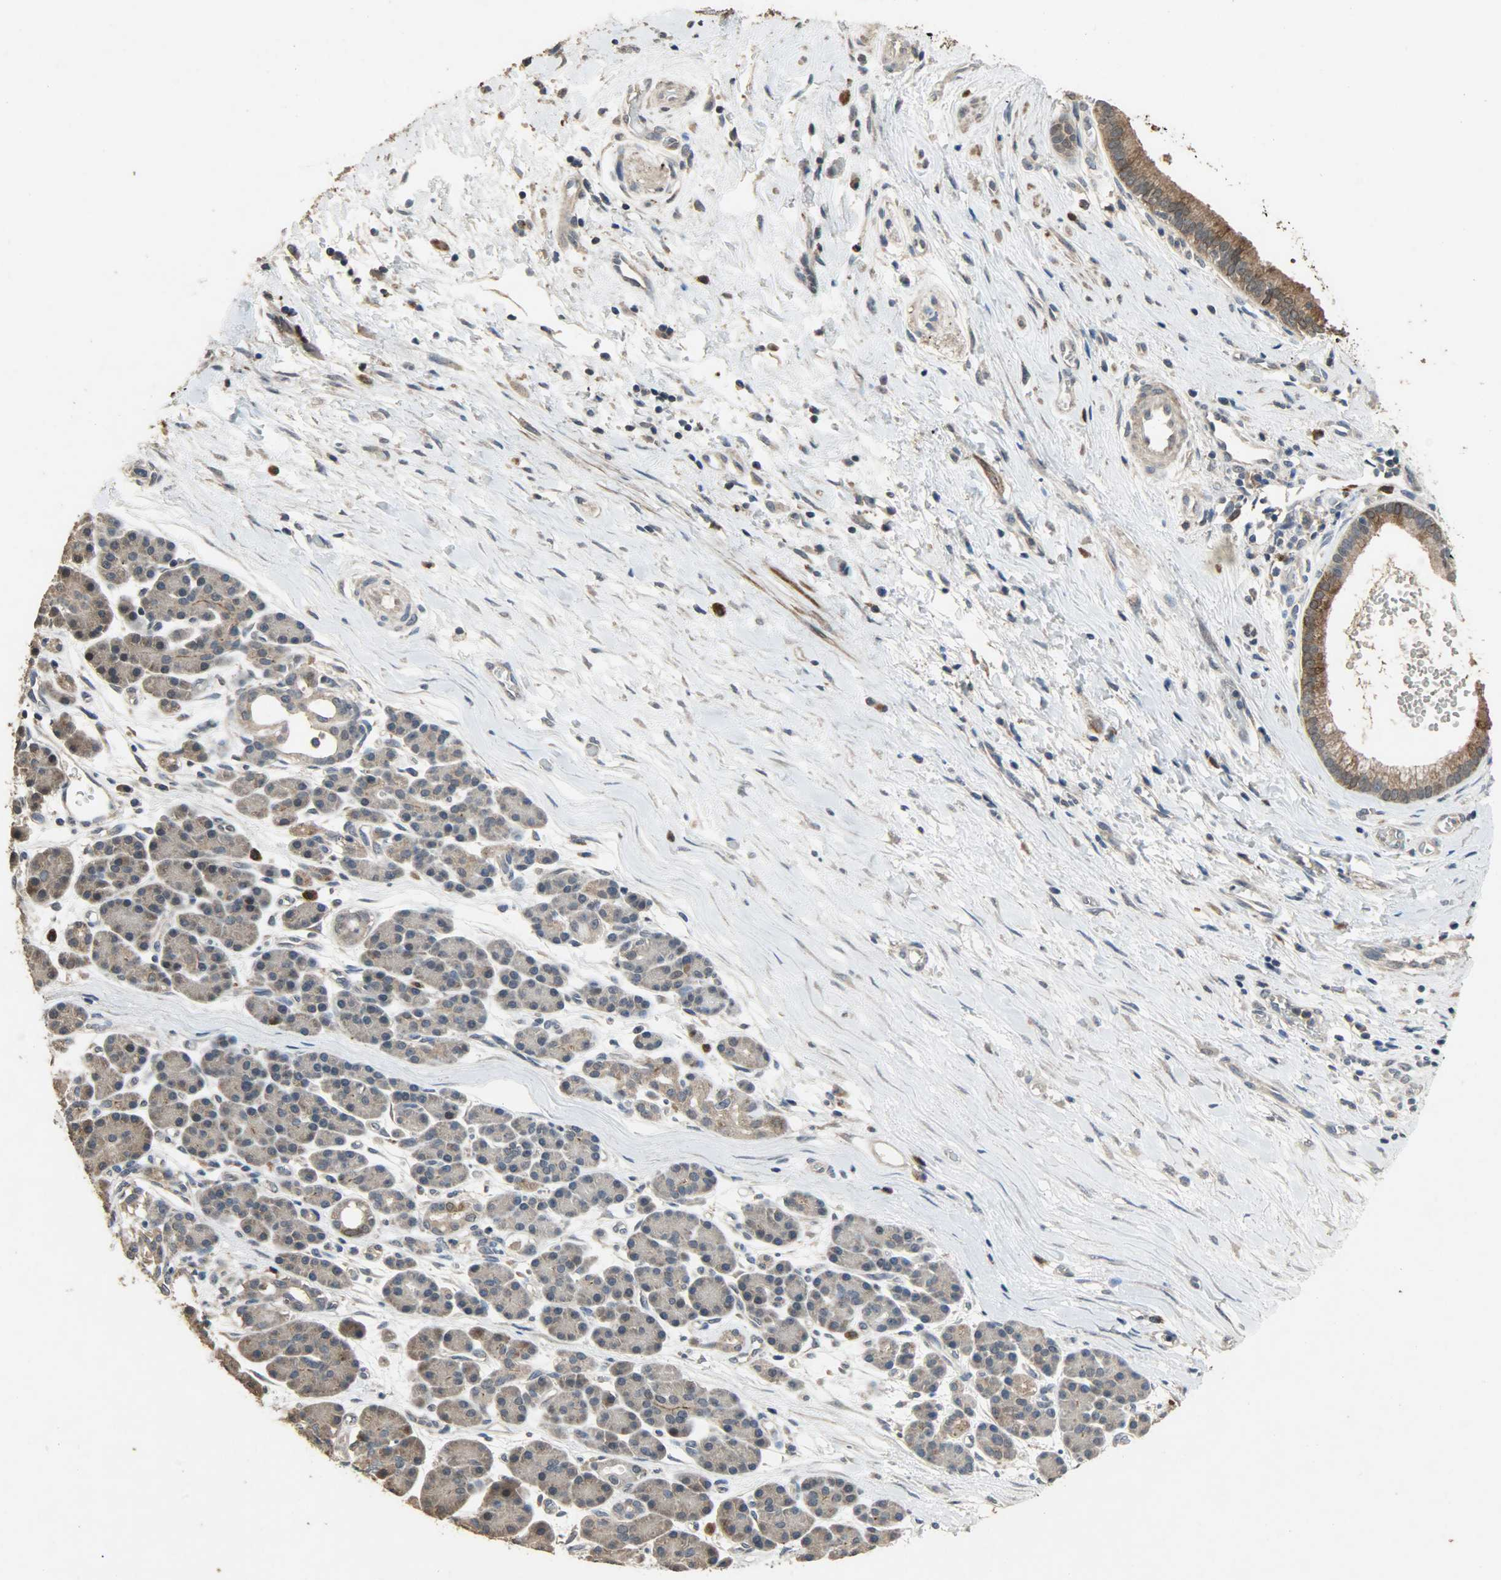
{"staining": {"intensity": "moderate", "quantity": ">75%", "location": "cytoplasmic/membranous"}, "tissue": "pancreatic cancer", "cell_type": "Tumor cells", "image_type": "cancer", "snomed": [{"axis": "morphology", "description": "Adenocarcinoma, NOS"}, {"axis": "topography", "description": "Pancreas"}], "caption": "Protein analysis of pancreatic cancer tissue demonstrates moderate cytoplasmic/membranous positivity in approximately >75% of tumor cells. (Brightfield microscopy of DAB IHC at high magnification).", "gene": "CDKN2C", "patient": {"sex": "female", "age": 60}}